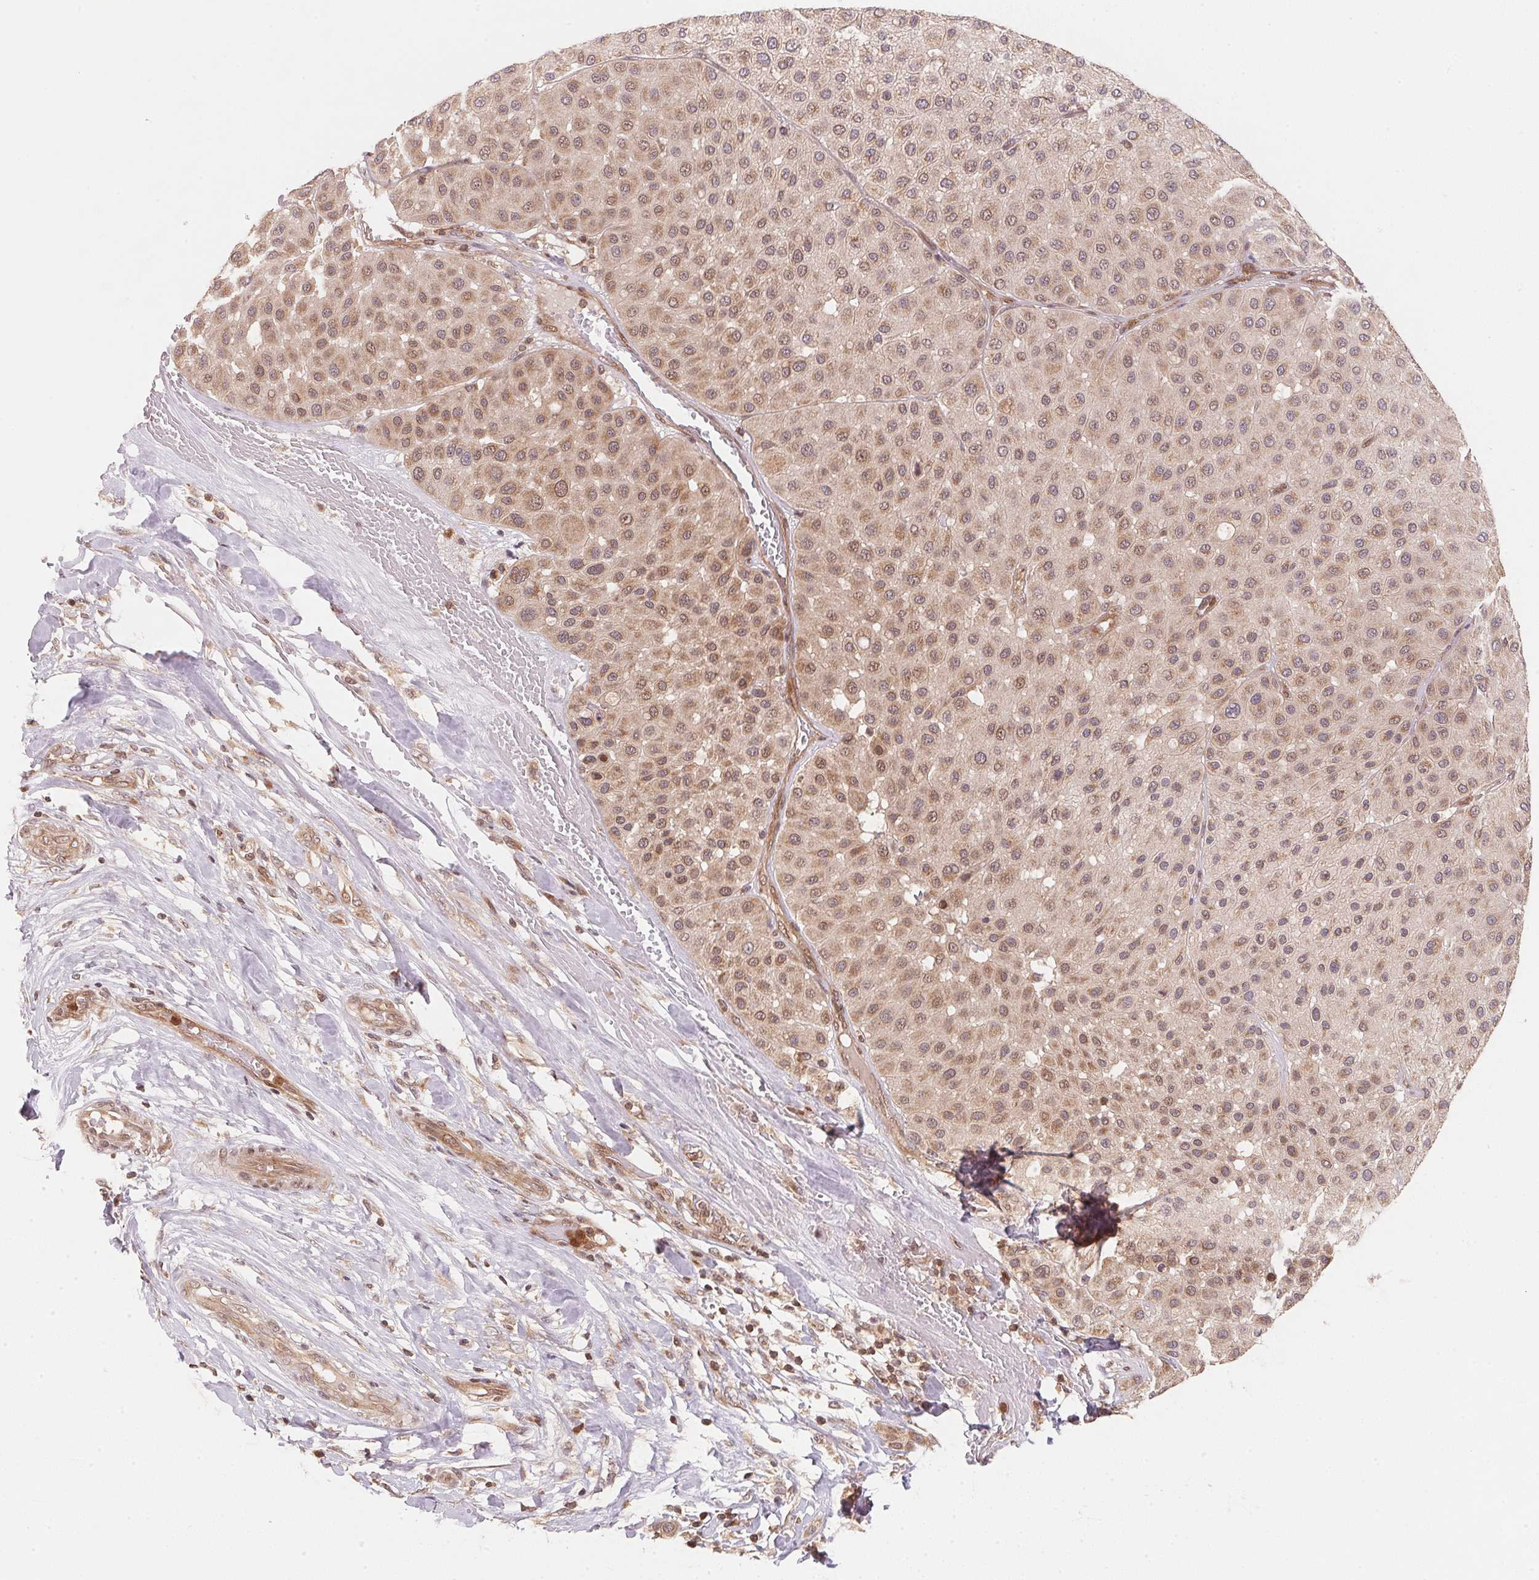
{"staining": {"intensity": "weak", "quantity": ">75%", "location": "cytoplasmic/membranous,nuclear"}, "tissue": "melanoma", "cell_type": "Tumor cells", "image_type": "cancer", "snomed": [{"axis": "morphology", "description": "Malignant melanoma, Metastatic site"}, {"axis": "topography", "description": "Smooth muscle"}], "caption": "A low amount of weak cytoplasmic/membranous and nuclear expression is appreciated in about >75% of tumor cells in melanoma tissue.", "gene": "CCDC102B", "patient": {"sex": "male", "age": 41}}